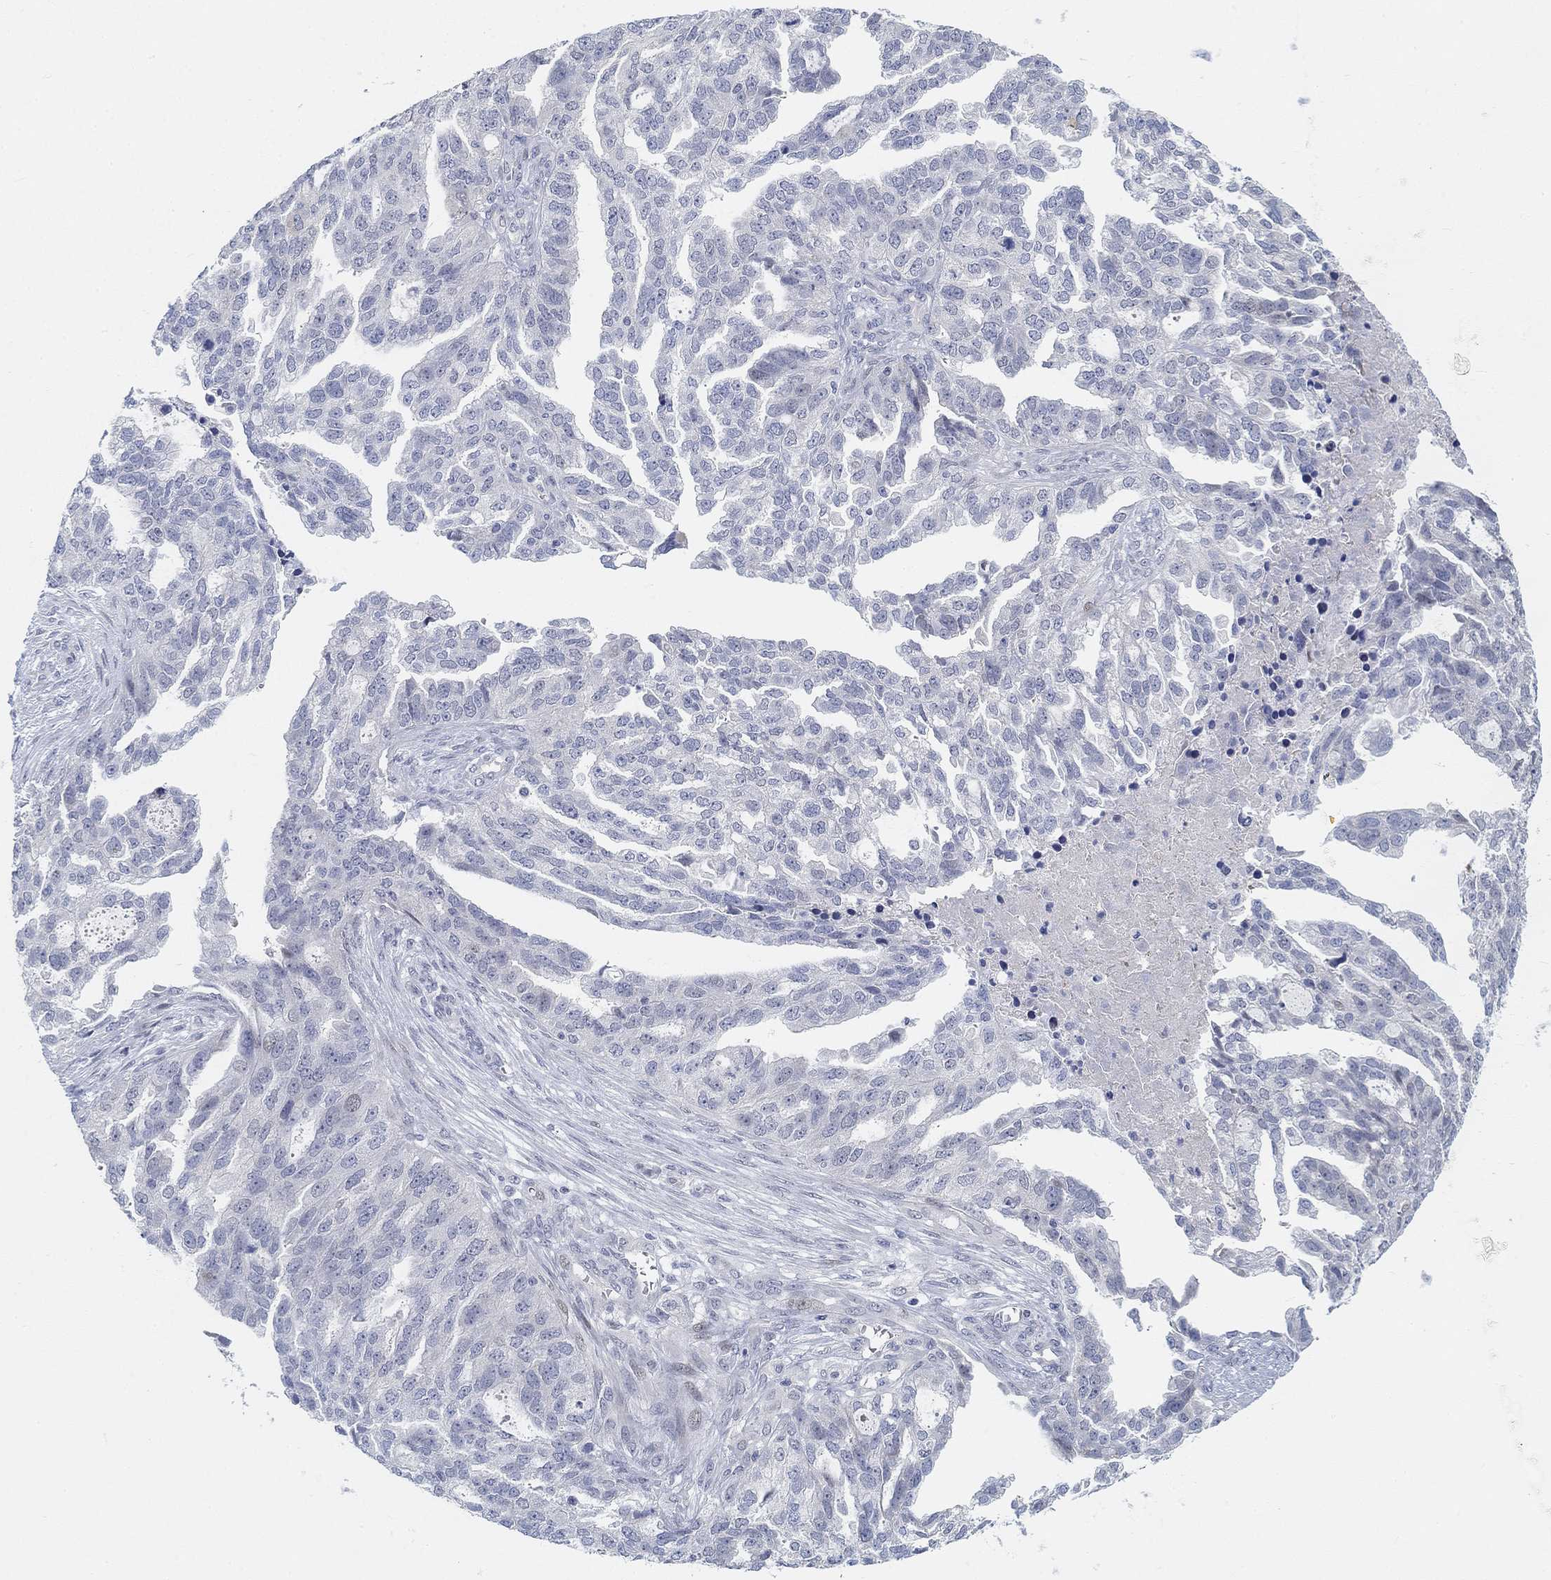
{"staining": {"intensity": "negative", "quantity": "none", "location": "none"}, "tissue": "ovarian cancer", "cell_type": "Tumor cells", "image_type": "cancer", "snomed": [{"axis": "morphology", "description": "Cystadenocarcinoma, serous, NOS"}, {"axis": "topography", "description": "Ovary"}], "caption": "Immunohistochemical staining of human serous cystadenocarcinoma (ovarian) demonstrates no significant staining in tumor cells.", "gene": "SNTG2", "patient": {"sex": "female", "age": 51}}